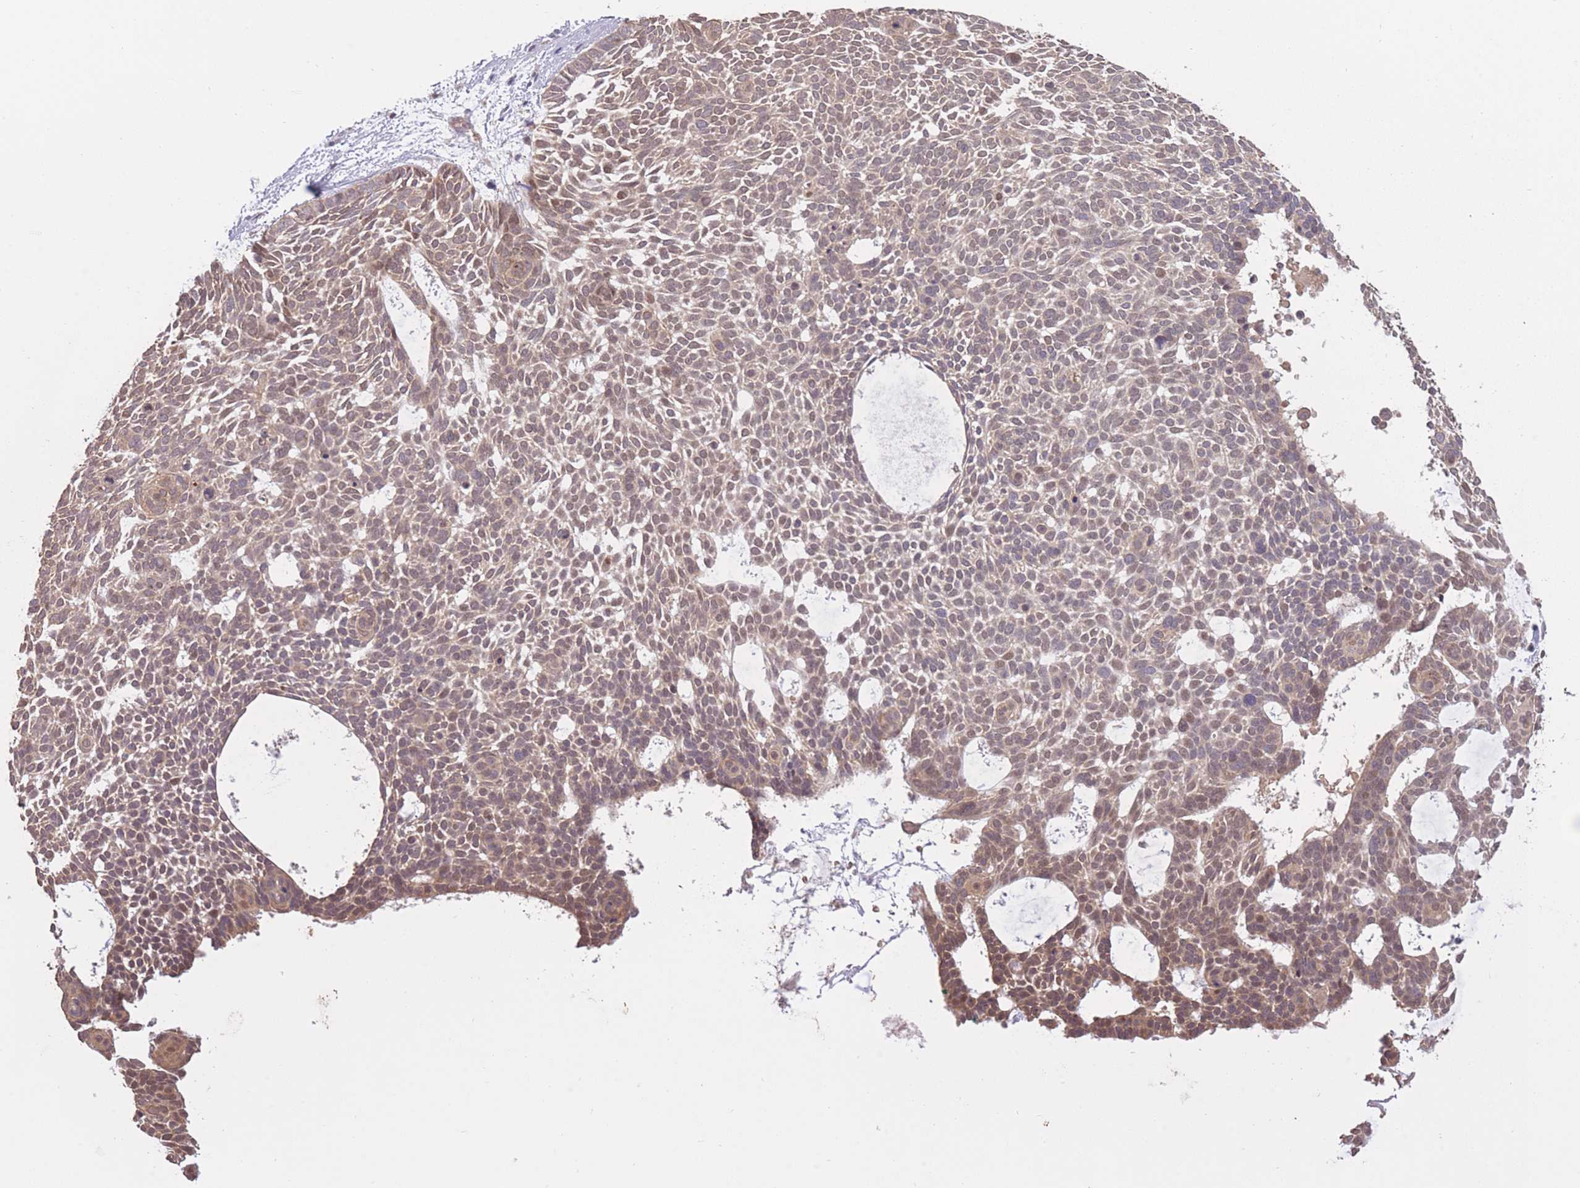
{"staining": {"intensity": "weak", "quantity": ">75%", "location": "cytoplasmic/membranous,nuclear"}, "tissue": "skin cancer", "cell_type": "Tumor cells", "image_type": "cancer", "snomed": [{"axis": "morphology", "description": "Basal cell carcinoma"}, {"axis": "topography", "description": "Skin"}], "caption": "Weak cytoplasmic/membranous and nuclear protein staining is seen in approximately >75% of tumor cells in basal cell carcinoma (skin). (Brightfield microscopy of DAB IHC at high magnification).", "gene": "POLR3F", "patient": {"sex": "male", "age": 61}}